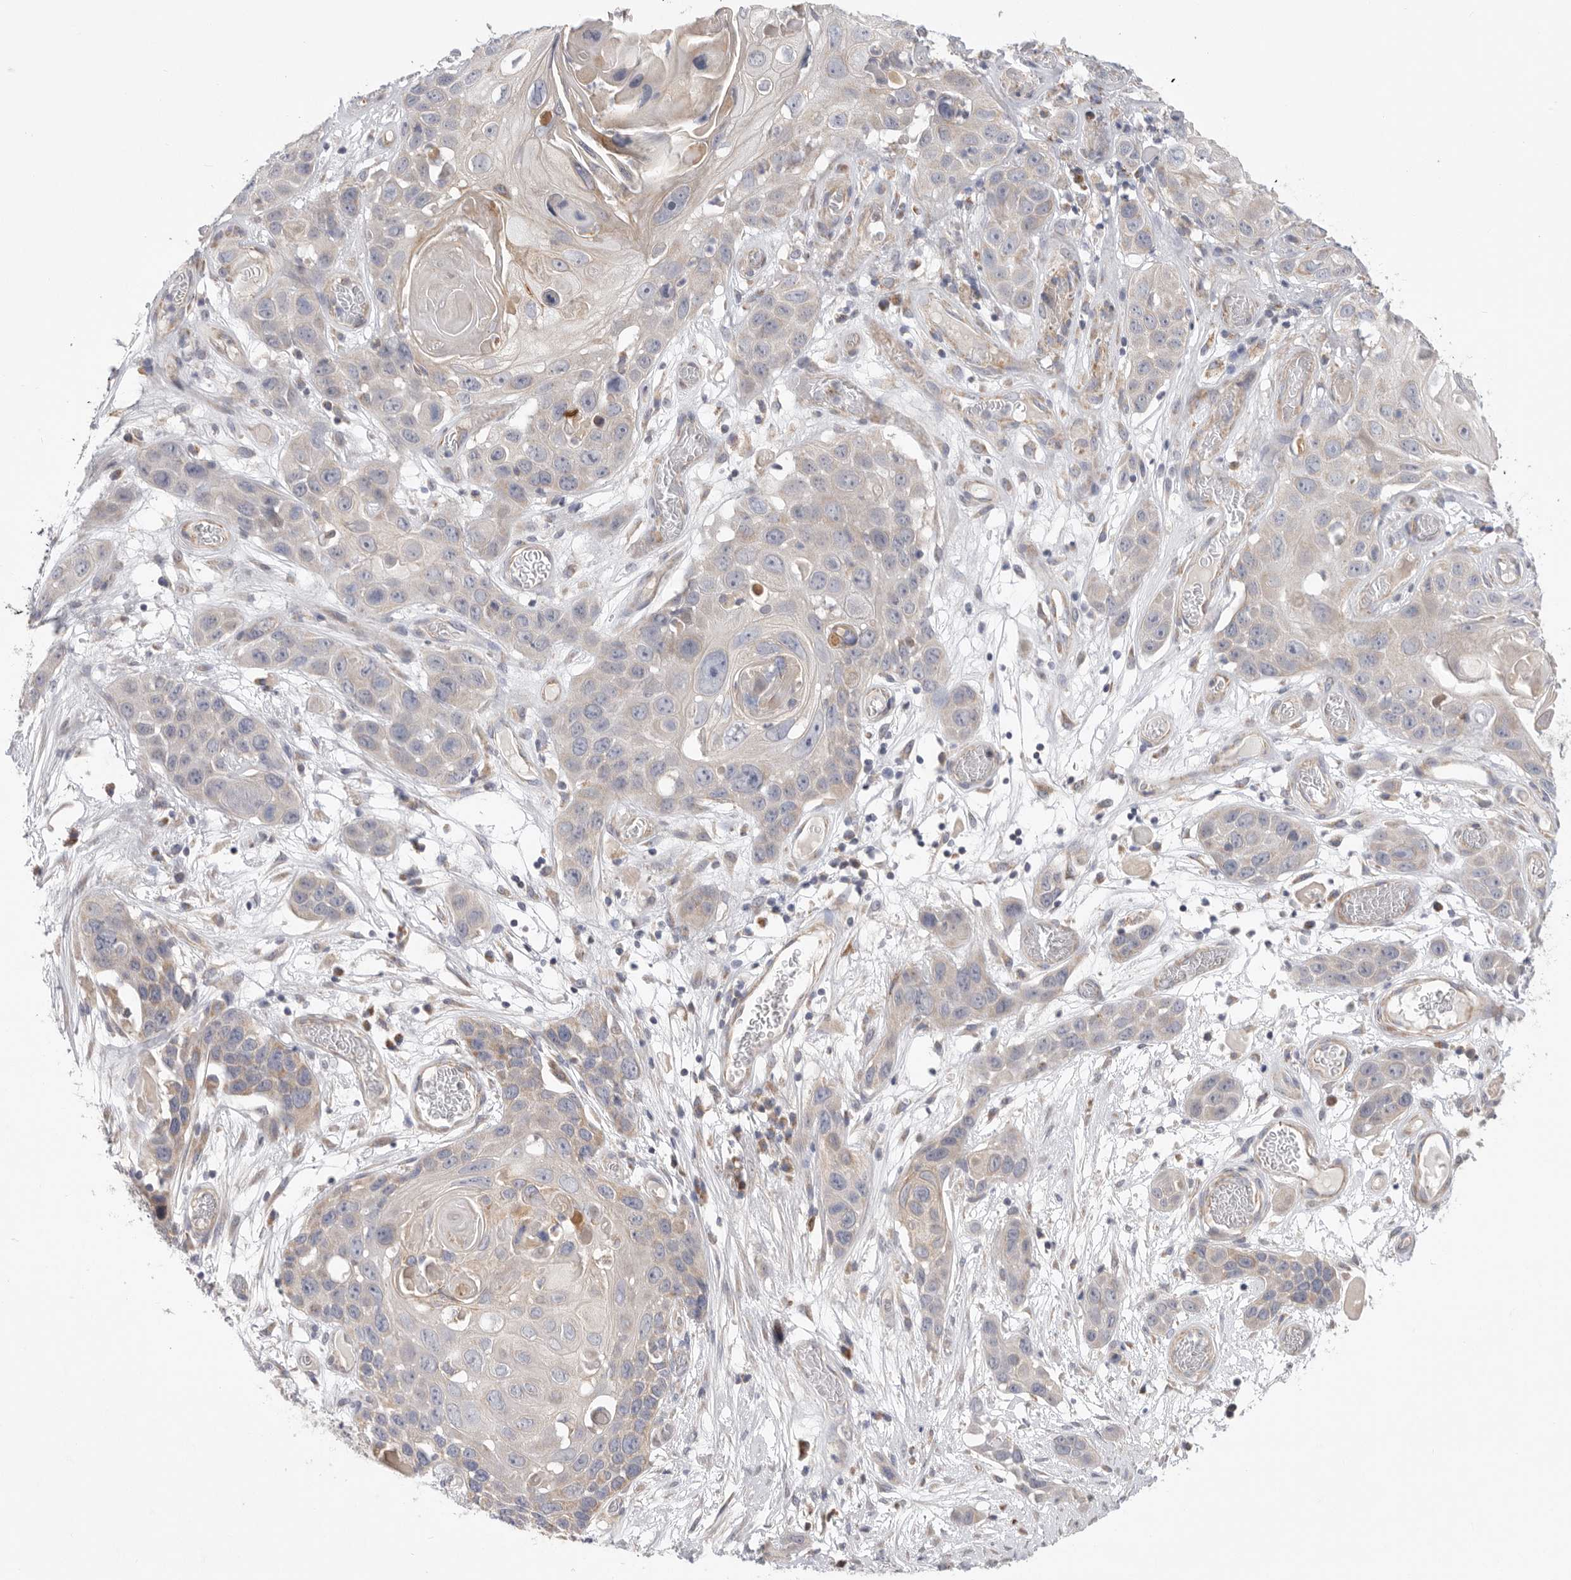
{"staining": {"intensity": "weak", "quantity": "<25%", "location": "cytoplasmic/membranous"}, "tissue": "skin cancer", "cell_type": "Tumor cells", "image_type": "cancer", "snomed": [{"axis": "morphology", "description": "Squamous cell carcinoma, NOS"}, {"axis": "topography", "description": "Skin"}], "caption": "Skin squamous cell carcinoma was stained to show a protein in brown. There is no significant expression in tumor cells. (IHC, brightfield microscopy, high magnification).", "gene": "MTFR1L", "patient": {"sex": "male", "age": 55}}